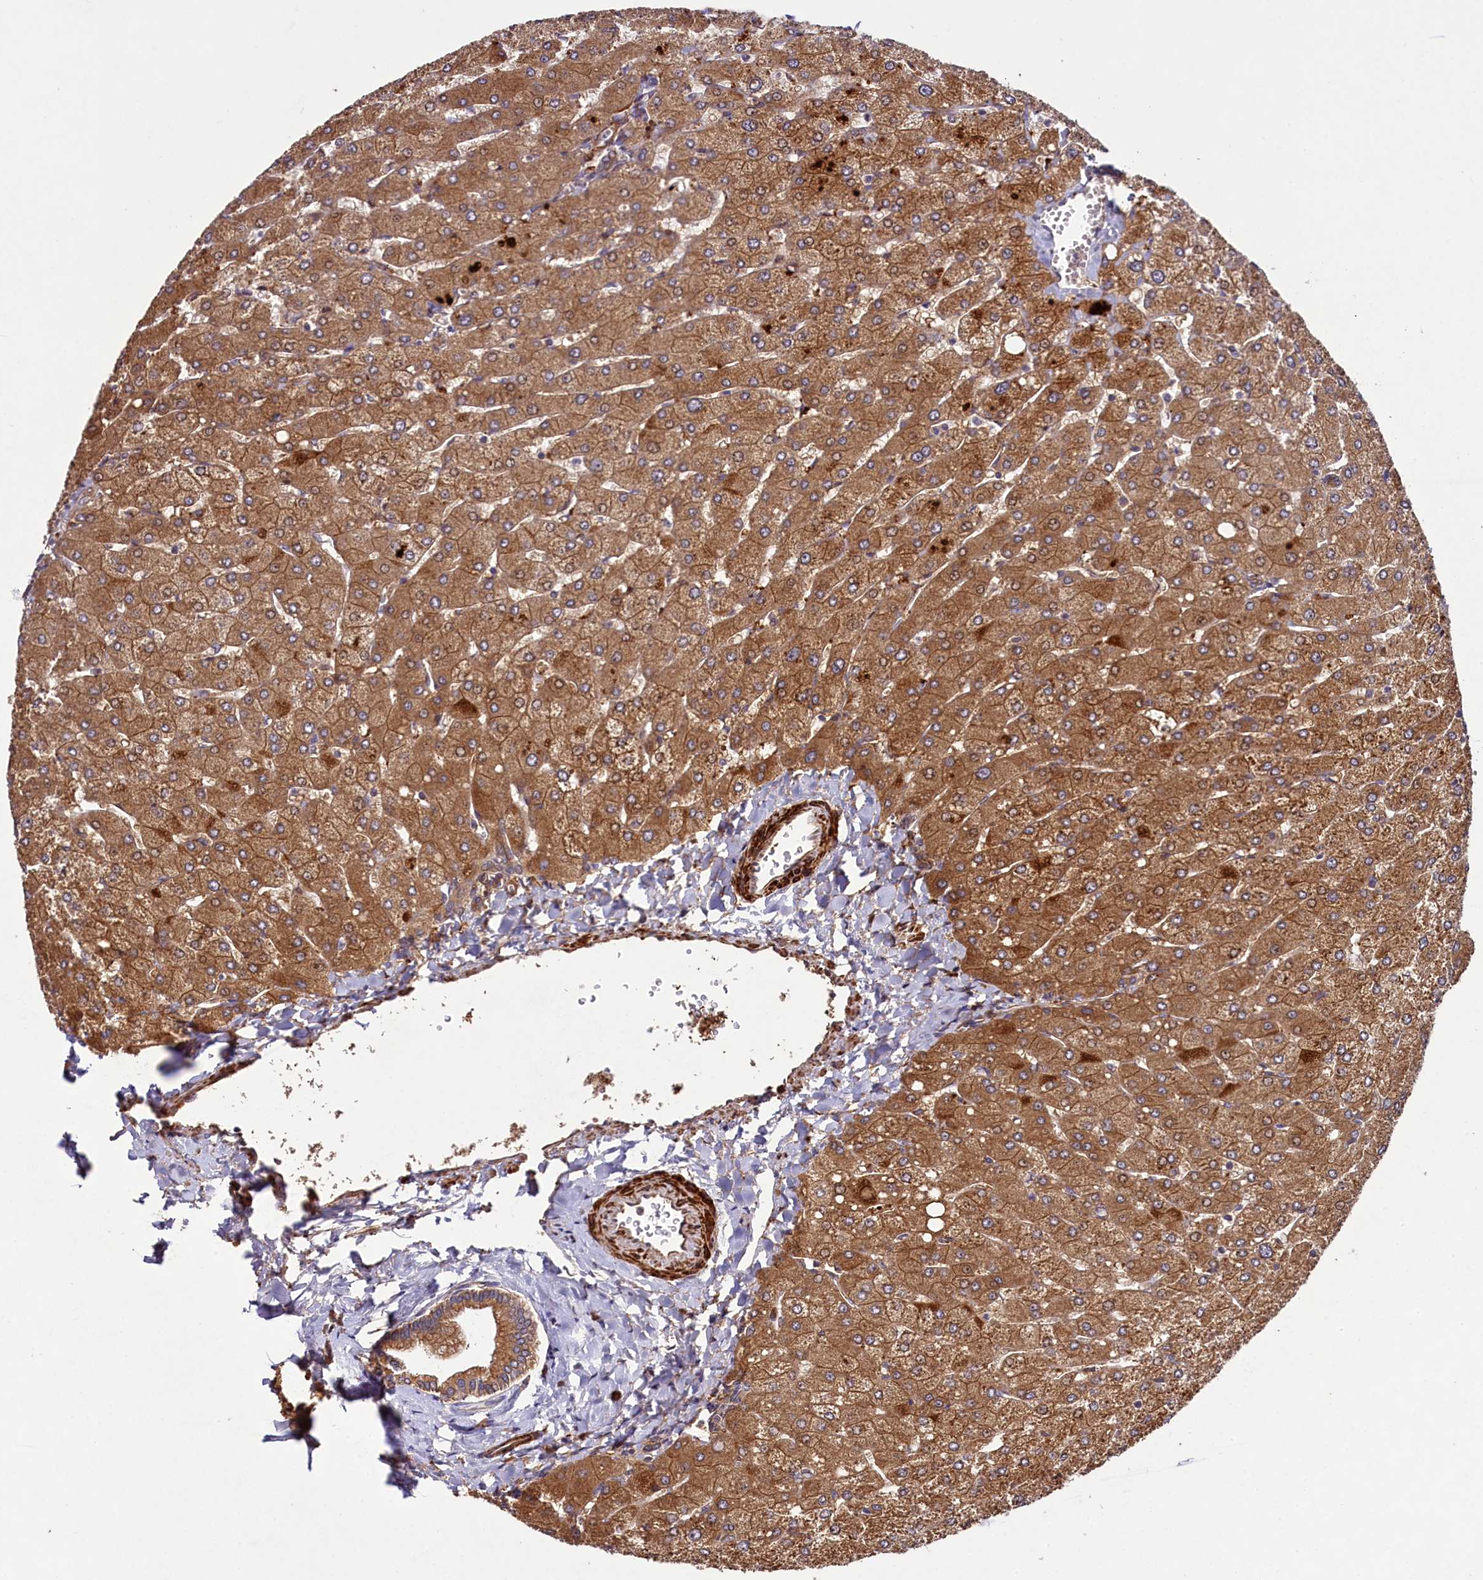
{"staining": {"intensity": "moderate", "quantity": ">75%", "location": "cytoplasmic/membranous"}, "tissue": "liver", "cell_type": "Cholangiocytes", "image_type": "normal", "snomed": [{"axis": "morphology", "description": "Normal tissue, NOS"}, {"axis": "topography", "description": "Liver"}], "caption": "A histopathology image of human liver stained for a protein displays moderate cytoplasmic/membranous brown staining in cholangiocytes.", "gene": "CCDC102A", "patient": {"sex": "male", "age": 55}}